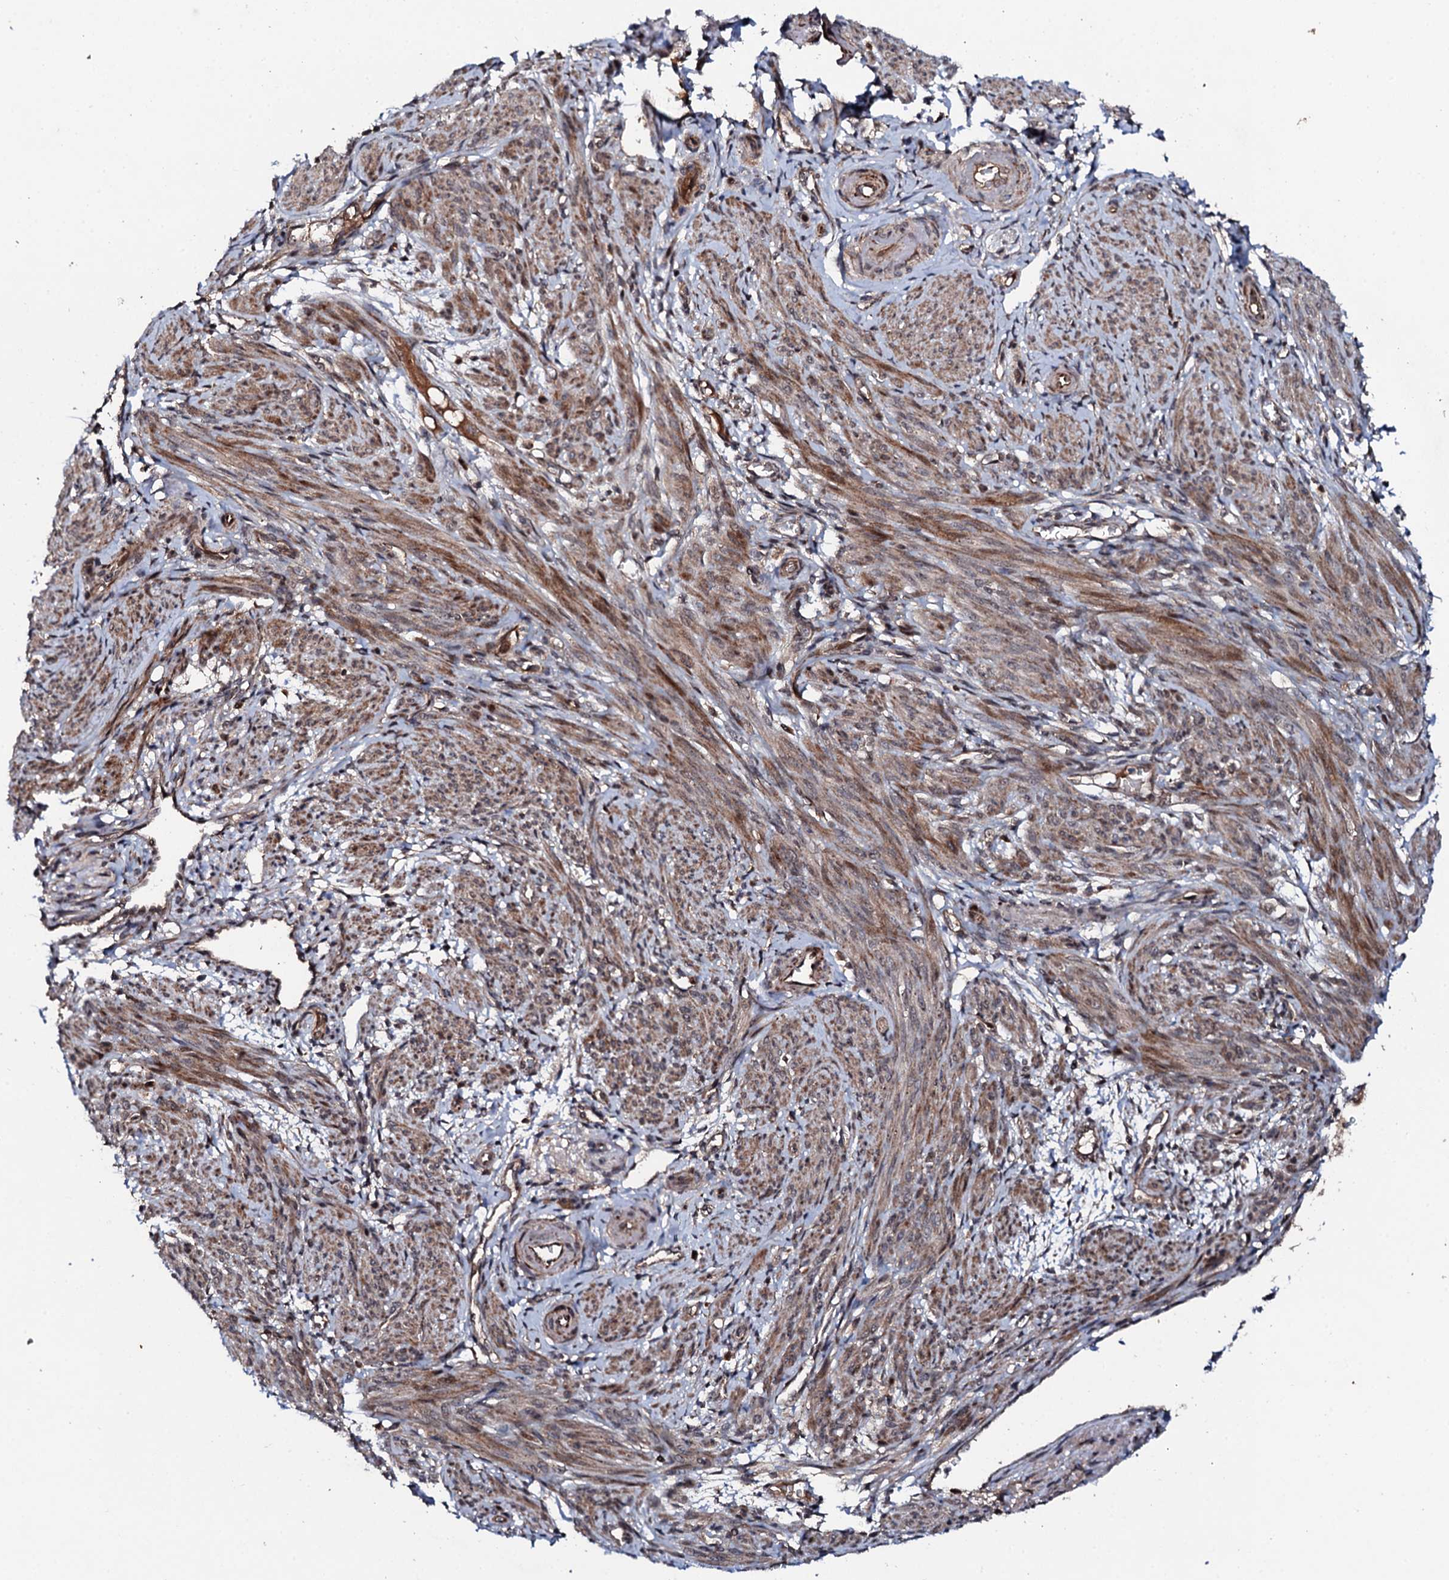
{"staining": {"intensity": "moderate", "quantity": "25%-75%", "location": "cytoplasmic/membranous"}, "tissue": "smooth muscle", "cell_type": "Smooth muscle cells", "image_type": "normal", "snomed": [{"axis": "morphology", "description": "Normal tissue, NOS"}, {"axis": "topography", "description": "Smooth muscle"}], "caption": "Moderate cytoplasmic/membranous staining is present in approximately 25%-75% of smooth muscle cells in benign smooth muscle.", "gene": "FAM111A", "patient": {"sex": "female", "age": 39}}